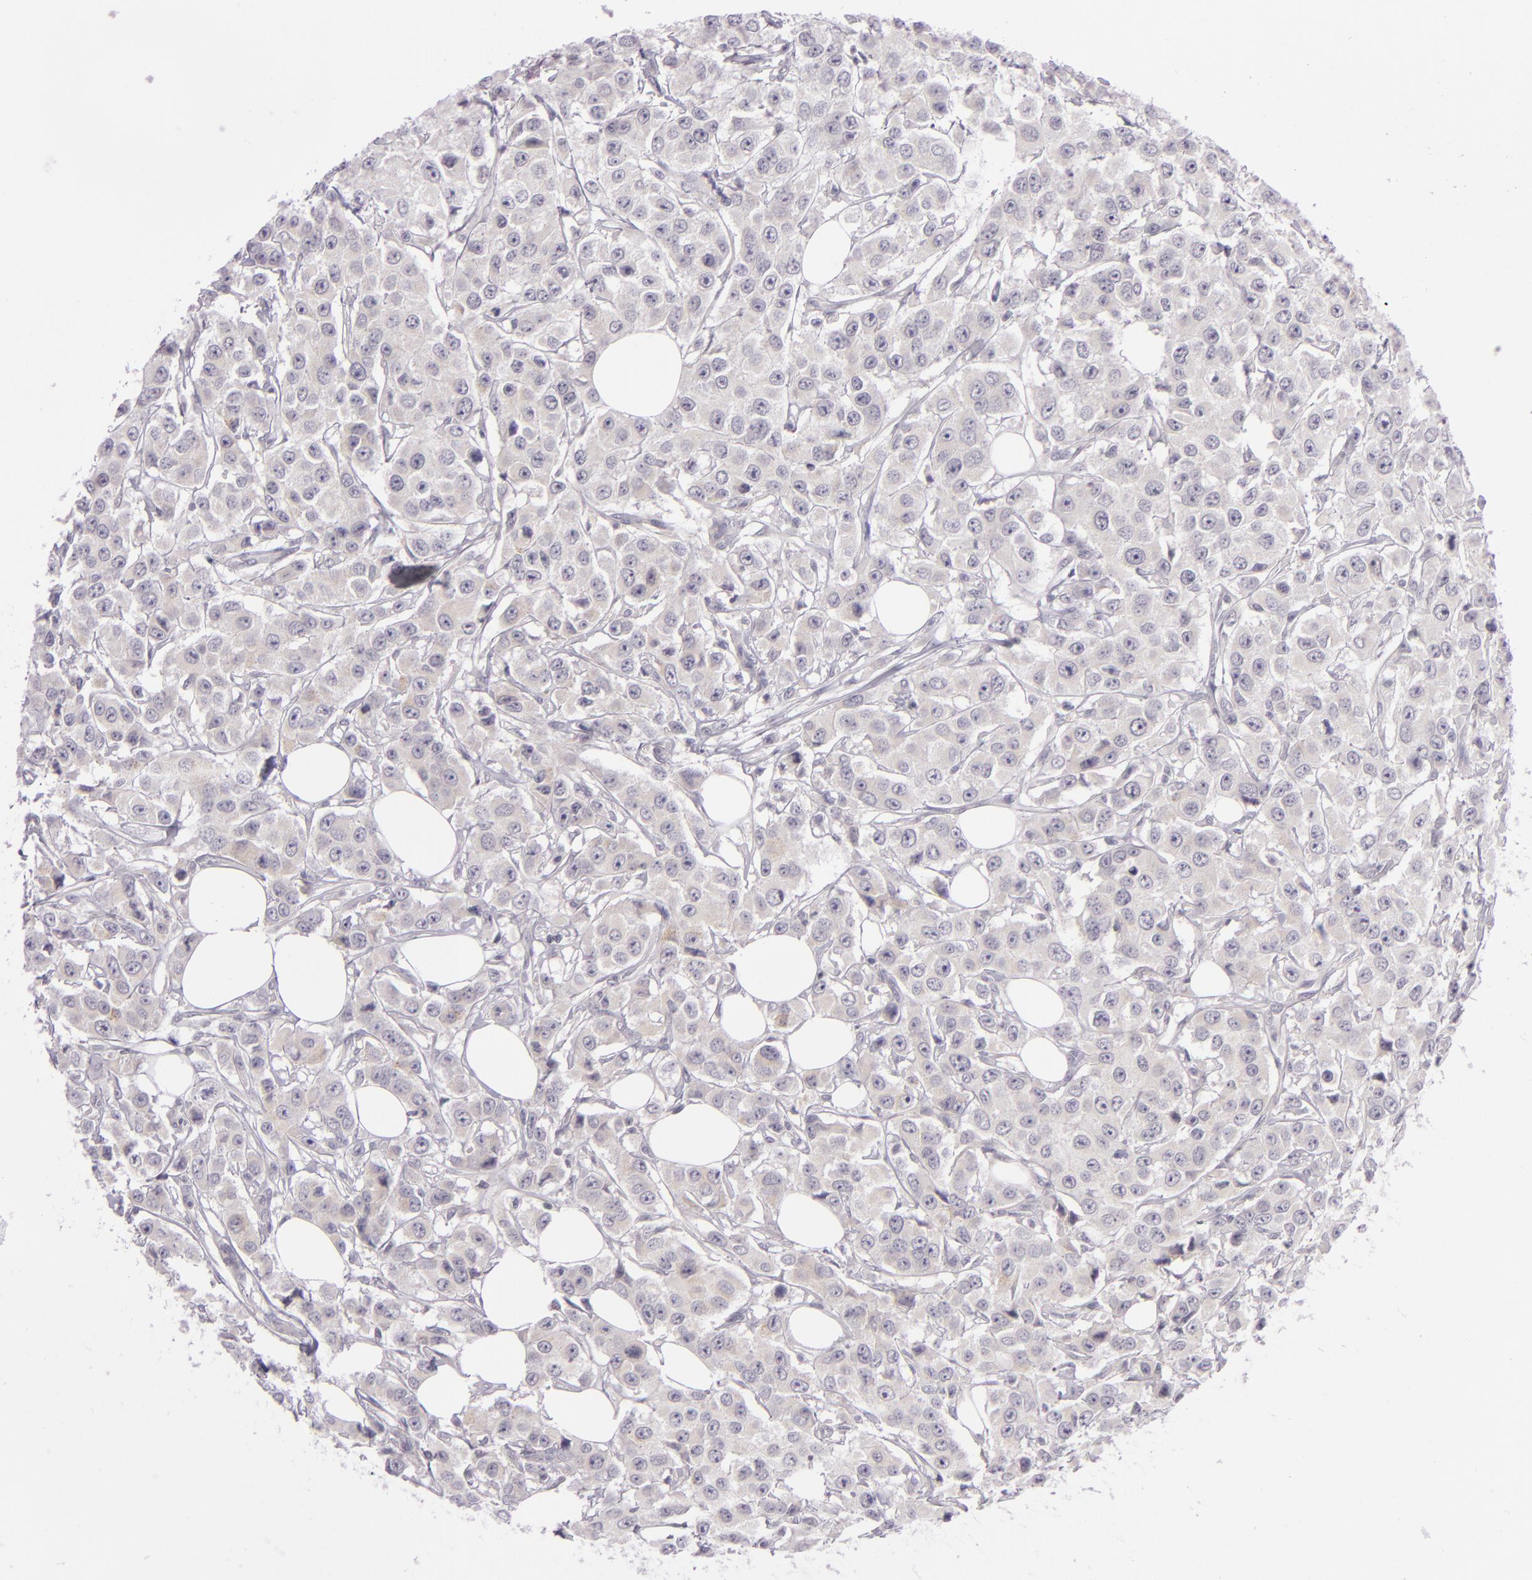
{"staining": {"intensity": "negative", "quantity": "none", "location": "none"}, "tissue": "breast cancer", "cell_type": "Tumor cells", "image_type": "cancer", "snomed": [{"axis": "morphology", "description": "Duct carcinoma"}, {"axis": "topography", "description": "Breast"}], "caption": "This is an immunohistochemistry (IHC) photomicrograph of human breast cancer (infiltrating ductal carcinoma). There is no positivity in tumor cells.", "gene": "DAG1", "patient": {"sex": "female", "age": 58}}